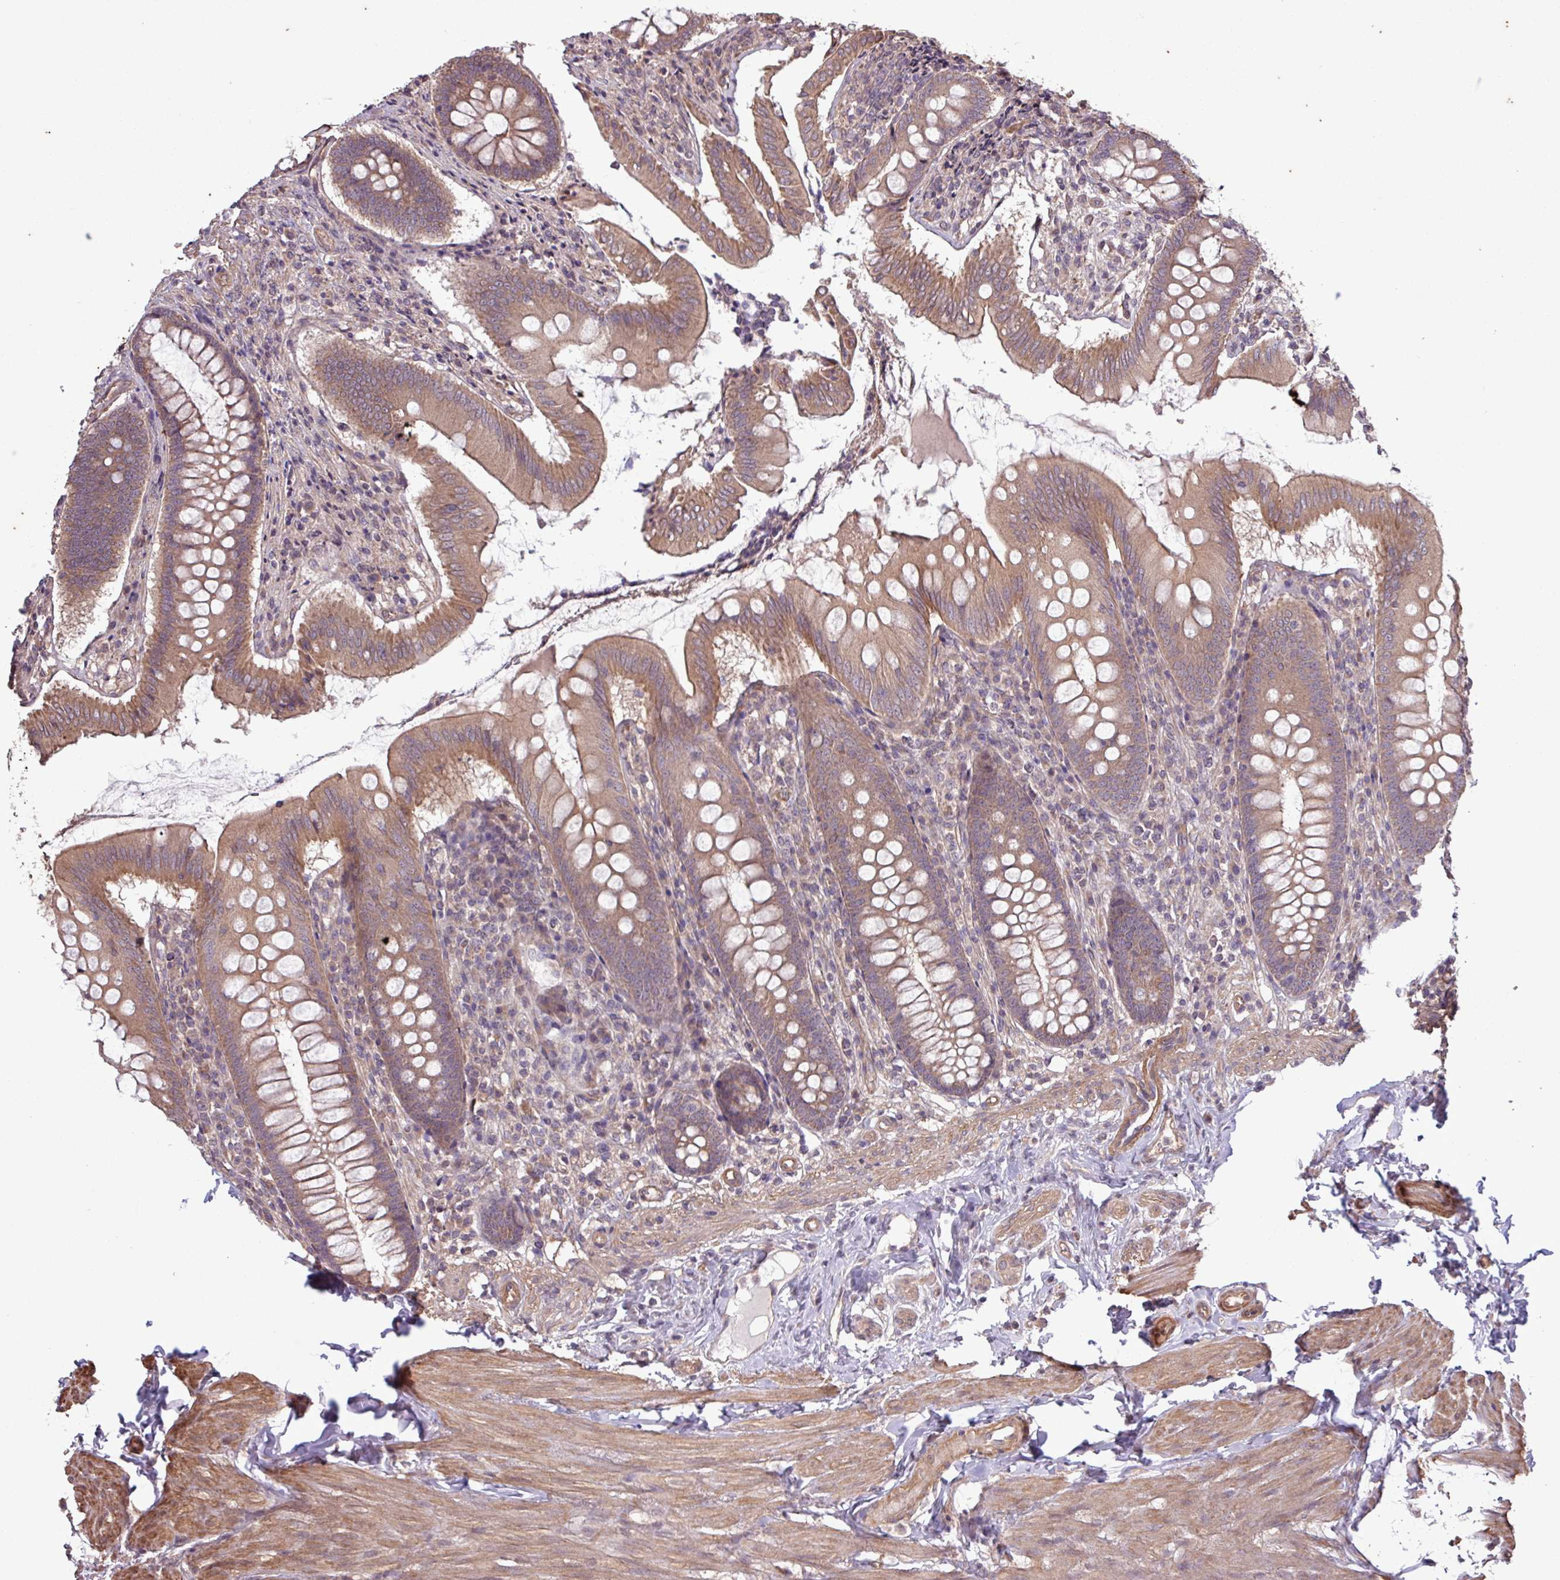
{"staining": {"intensity": "moderate", "quantity": ">75%", "location": "cytoplasmic/membranous"}, "tissue": "appendix", "cell_type": "Glandular cells", "image_type": "normal", "snomed": [{"axis": "morphology", "description": "Normal tissue, NOS"}, {"axis": "topography", "description": "Appendix"}], "caption": "The image displays staining of normal appendix, revealing moderate cytoplasmic/membranous protein expression (brown color) within glandular cells. (IHC, brightfield microscopy, high magnification).", "gene": "TRABD2A", "patient": {"sex": "female", "age": 51}}